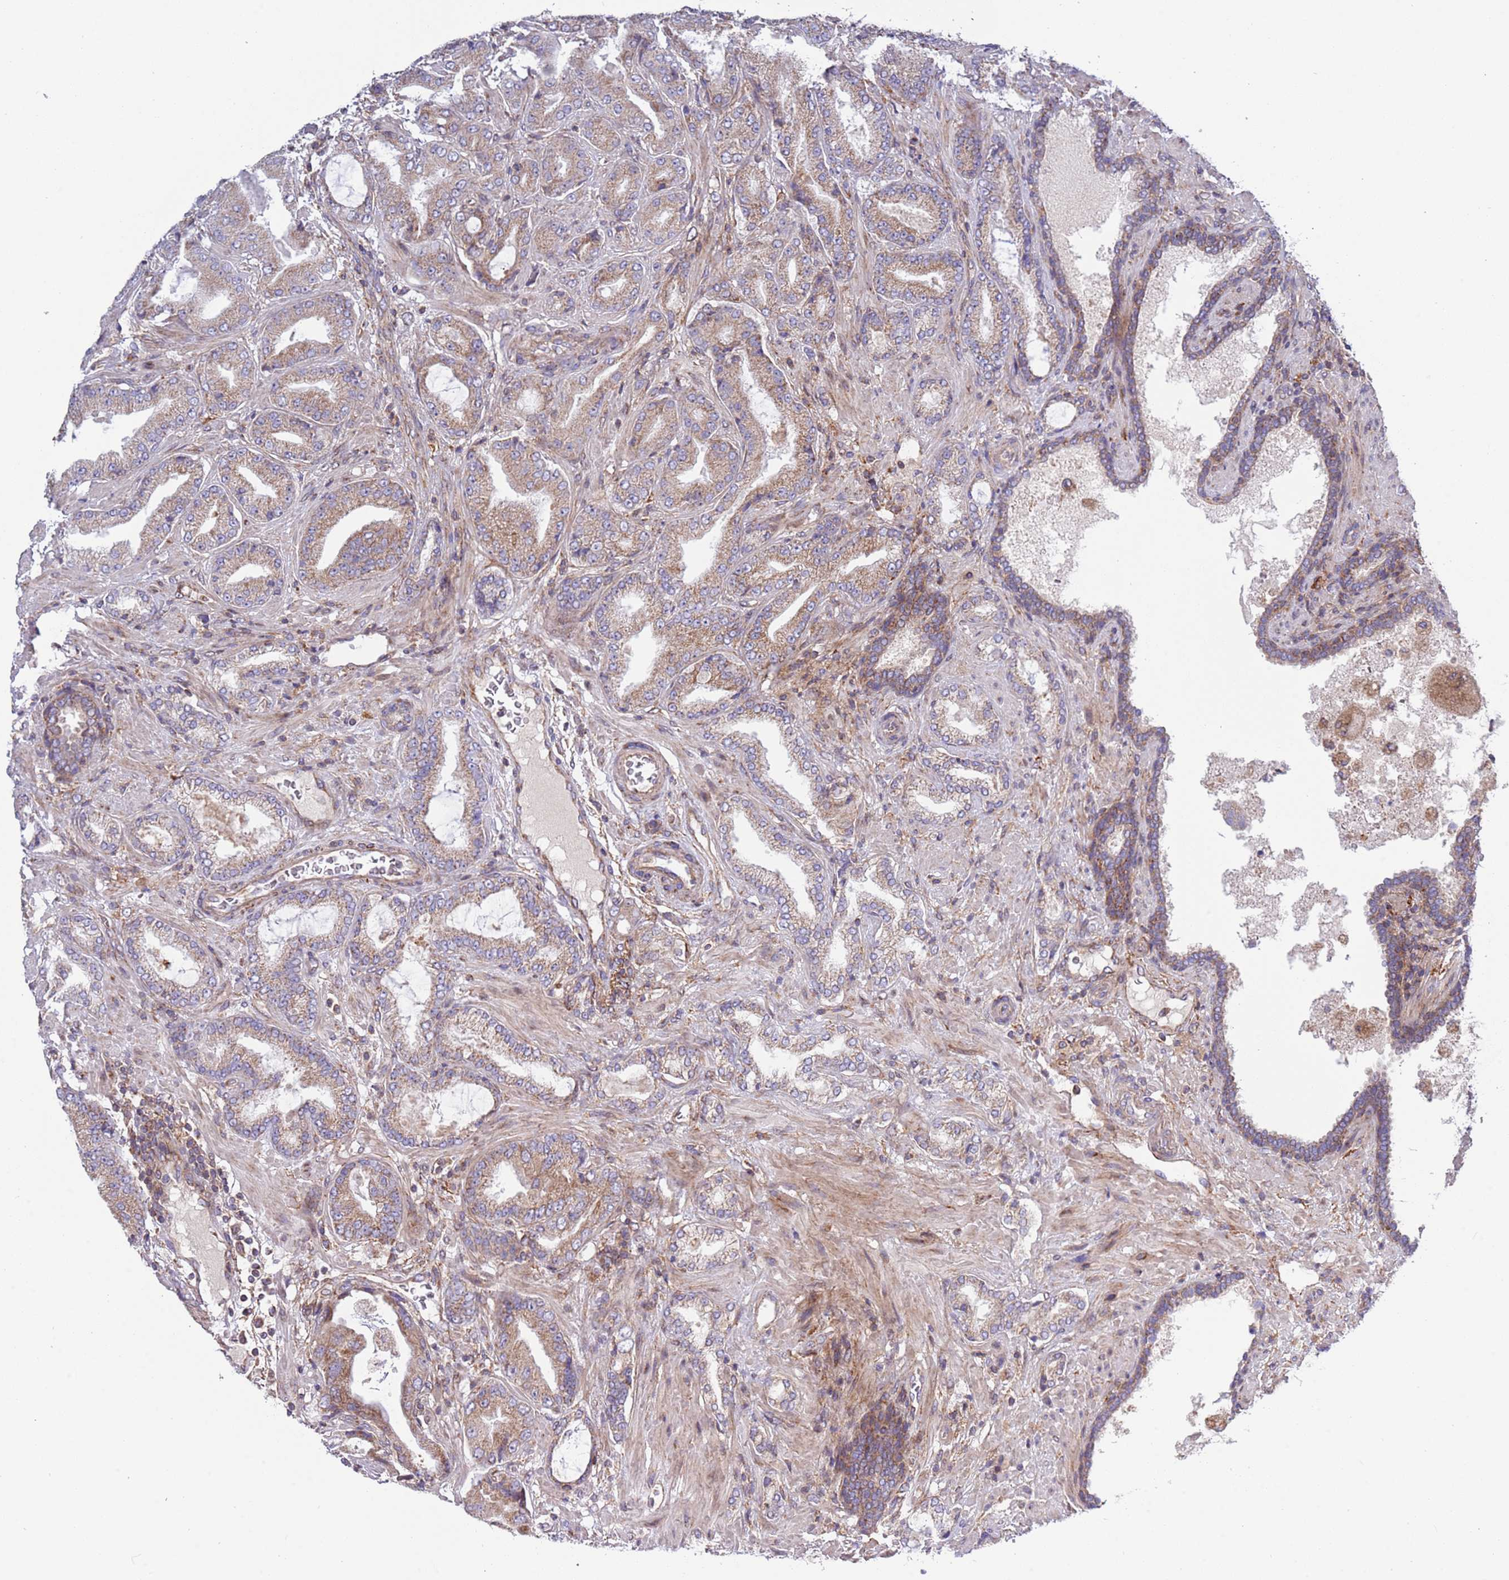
{"staining": {"intensity": "weak", "quantity": ">75%", "location": "cytoplasmic/membranous"}, "tissue": "prostate cancer", "cell_type": "Tumor cells", "image_type": "cancer", "snomed": [{"axis": "morphology", "description": "Adenocarcinoma, High grade"}, {"axis": "topography", "description": "Prostate"}], "caption": "Tumor cells demonstrate low levels of weak cytoplasmic/membranous staining in approximately >75% of cells in prostate cancer (high-grade adenocarcinoma).", "gene": "IRS4", "patient": {"sex": "male", "age": 68}}